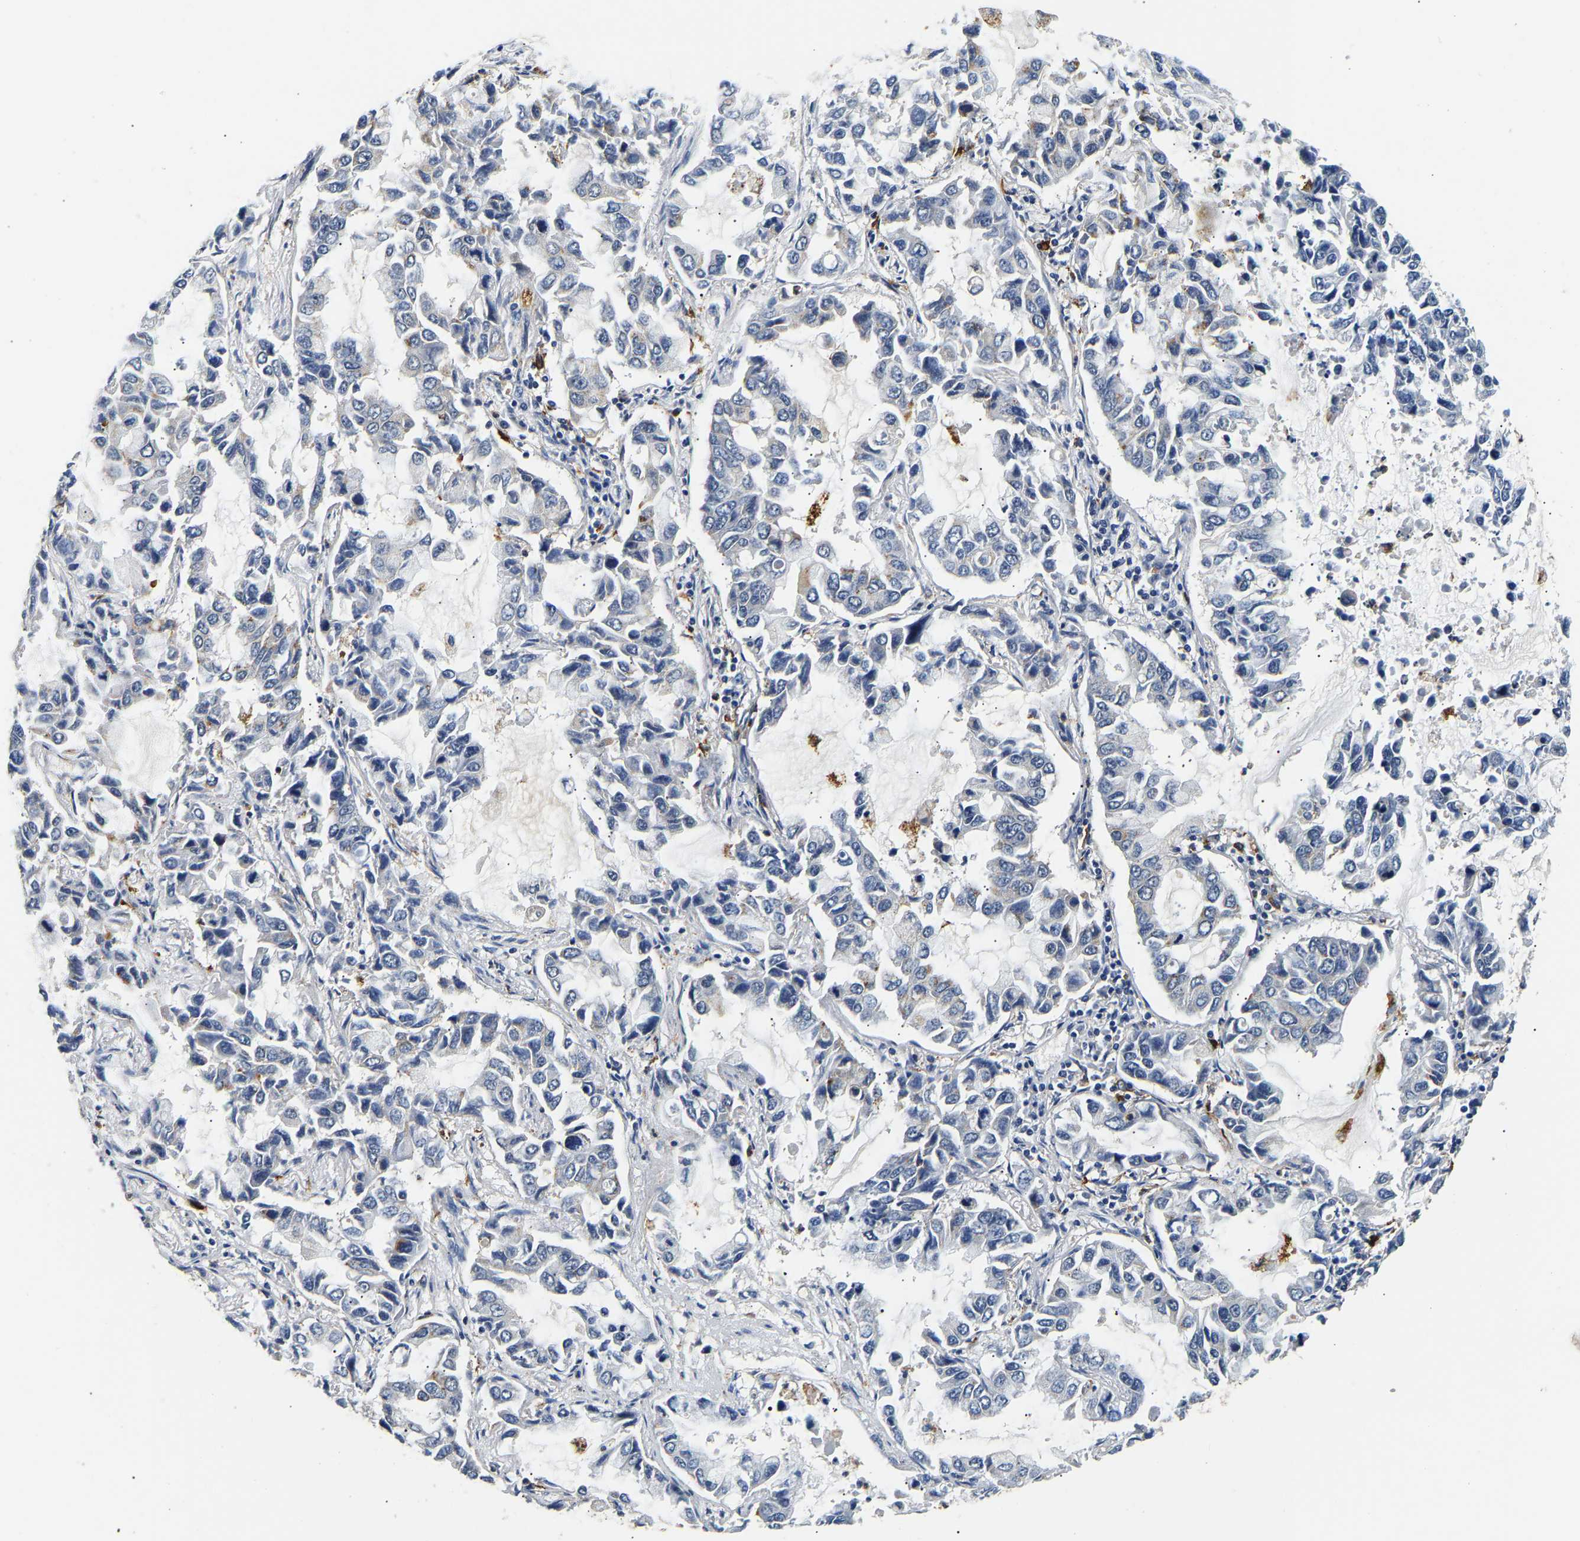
{"staining": {"intensity": "negative", "quantity": "none", "location": "none"}, "tissue": "lung cancer", "cell_type": "Tumor cells", "image_type": "cancer", "snomed": [{"axis": "morphology", "description": "Adenocarcinoma, NOS"}, {"axis": "topography", "description": "Lung"}], "caption": "IHC micrograph of human adenocarcinoma (lung) stained for a protein (brown), which shows no positivity in tumor cells. Brightfield microscopy of IHC stained with DAB (3,3'-diaminobenzidine) (brown) and hematoxylin (blue), captured at high magnification.", "gene": "SMU1", "patient": {"sex": "male", "age": 64}}